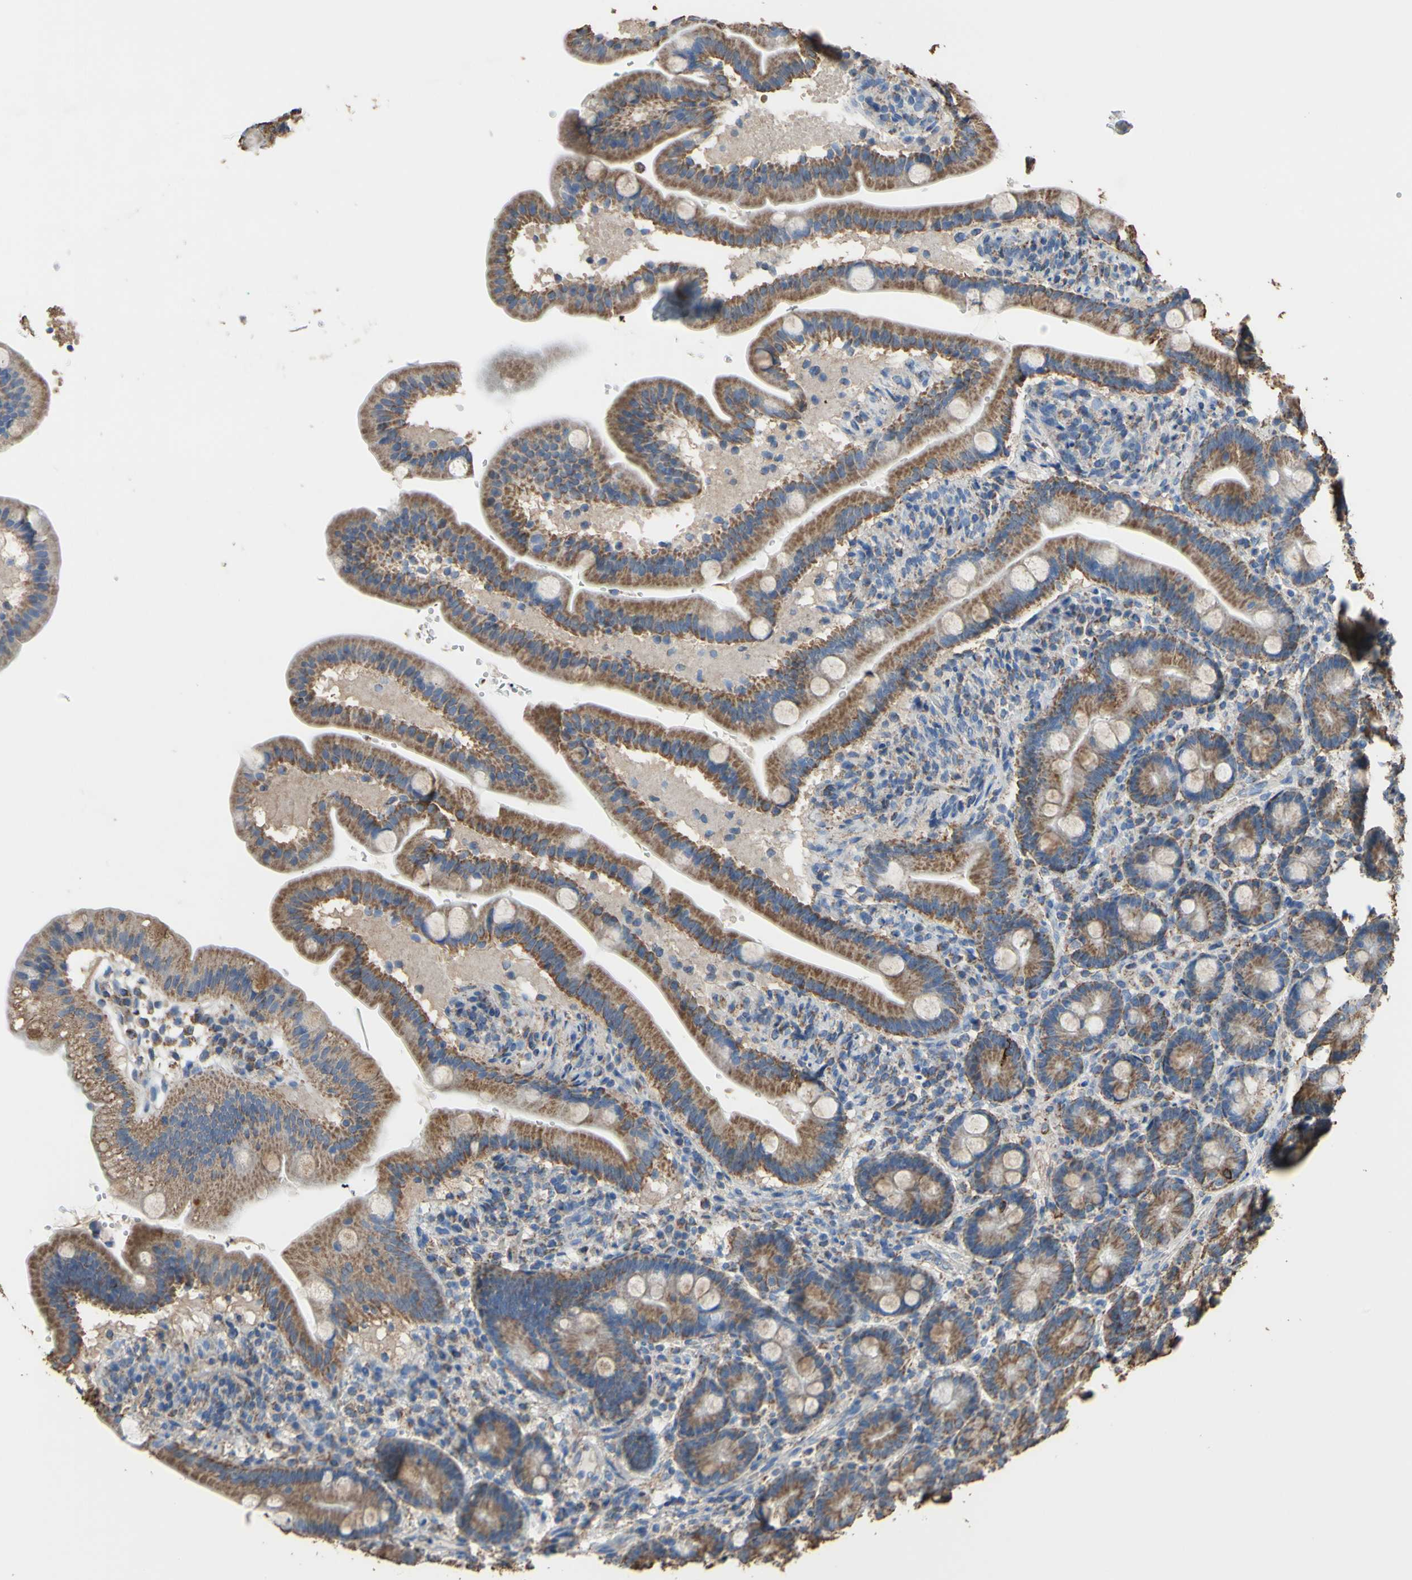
{"staining": {"intensity": "moderate", "quantity": ">75%", "location": "cytoplasmic/membranous"}, "tissue": "duodenum", "cell_type": "Glandular cells", "image_type": "normal", "snomed": [{"axis": "morphology", "description": "Normal tissue, NOS"}, {"axis": "topography", "description": "Duodenum"}], "caption": "Duodenum stained for a protein (brown) displays moderate cytoplasmic/membranous positive expression in about >75% of glandular cells.", "gene": "CMKLR2", "patient": {"sex": "male", "age": 54}}